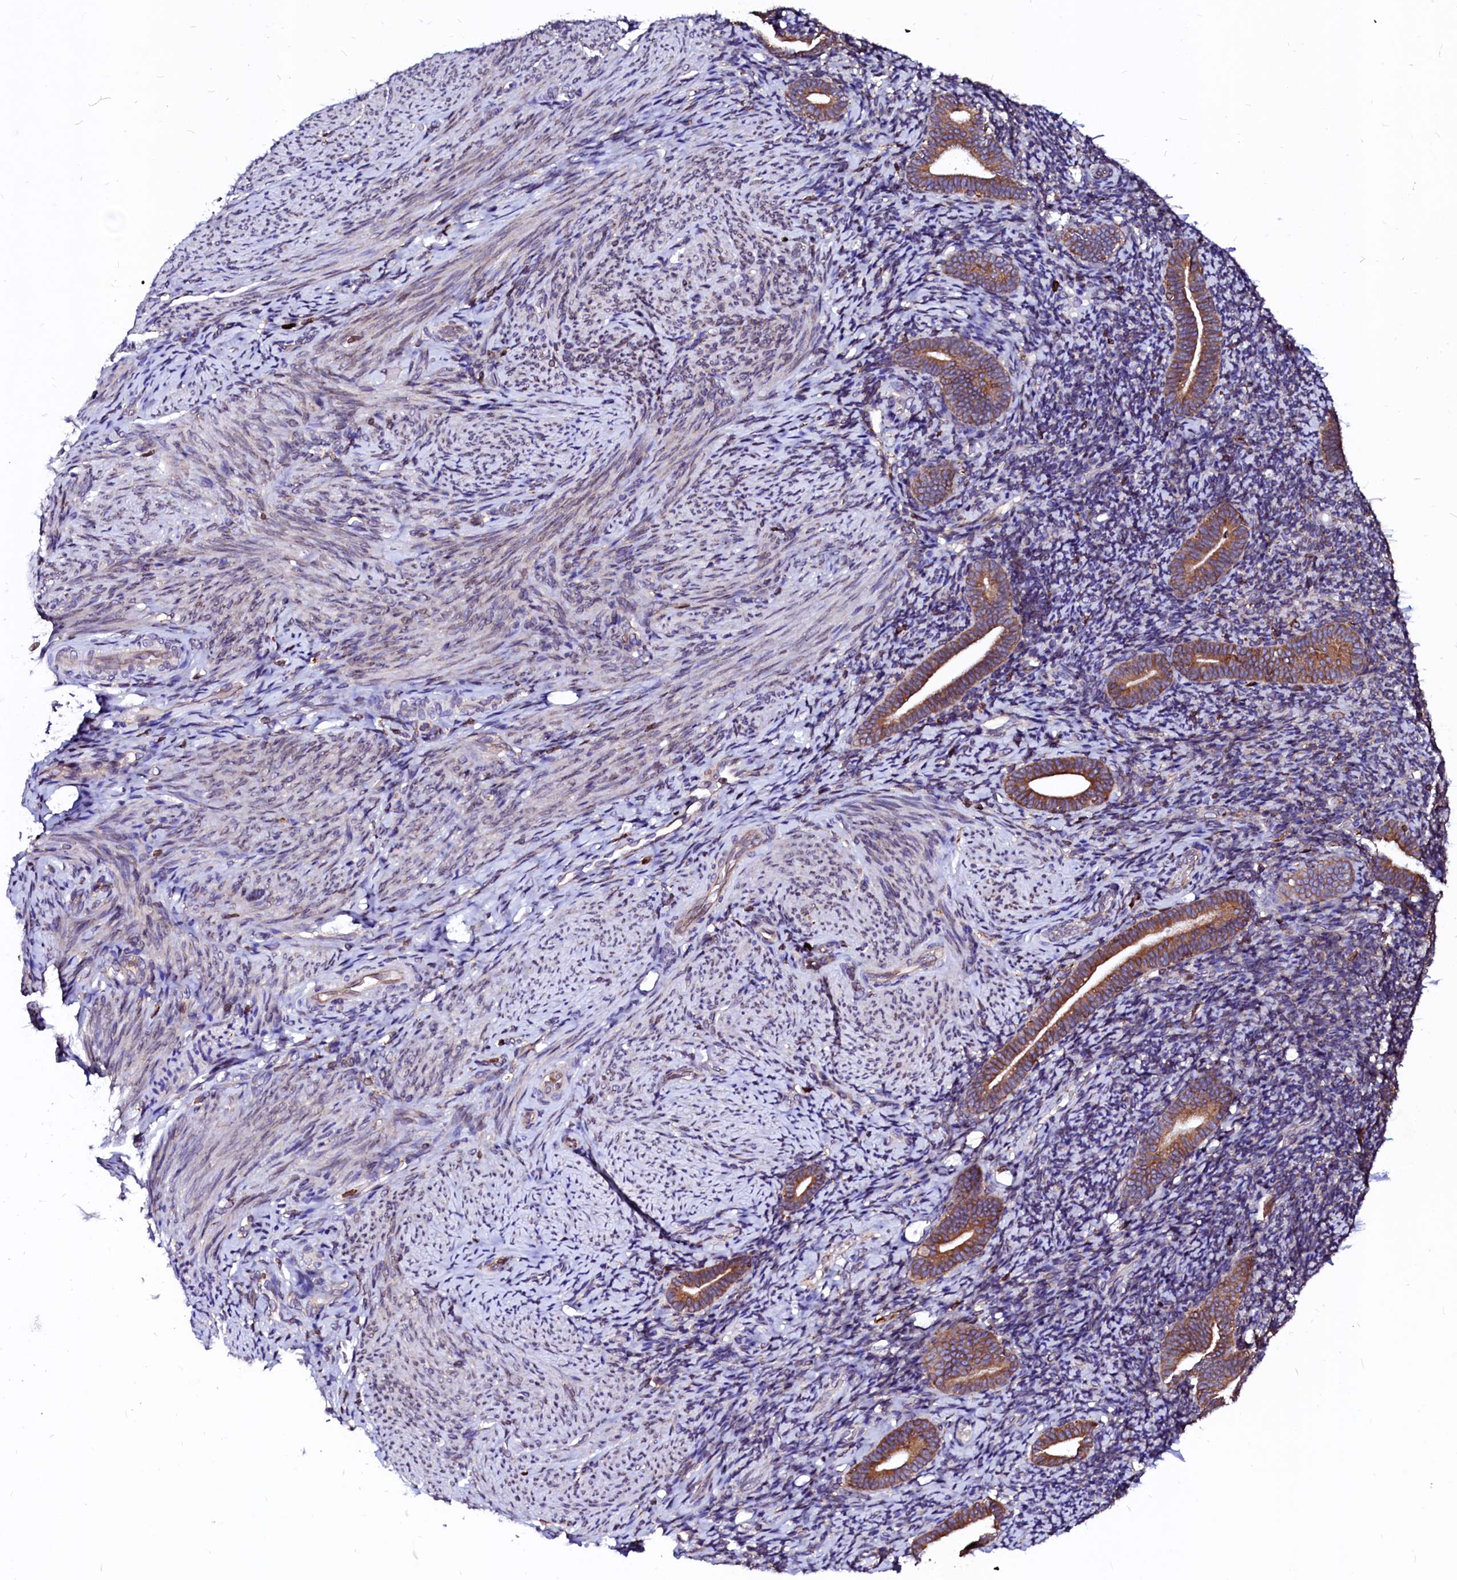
{"staining": {"intensity": "negative", "quantity": "none", "location": "none"}, "tissue": "endometrium", "cell_type": "Cells in endometrial stroma", "image_type": "normal", "snomed": [{"axis": "morphology", "description": "Normal tissue, NOS"}, {"axis": "topography", "description": "Endometrium"}], "caption": "DAB (3,3'-diaminobenzidine) immunohistochemical staining of benign human endometrium demonstrates no significant positivity in cells in endometrial stroma. (Immunohistochemistry (ihc), brightfield microscopy, high magnification).", "gene": "DERL1", "patient": {"sex": "female", "age": 51}}